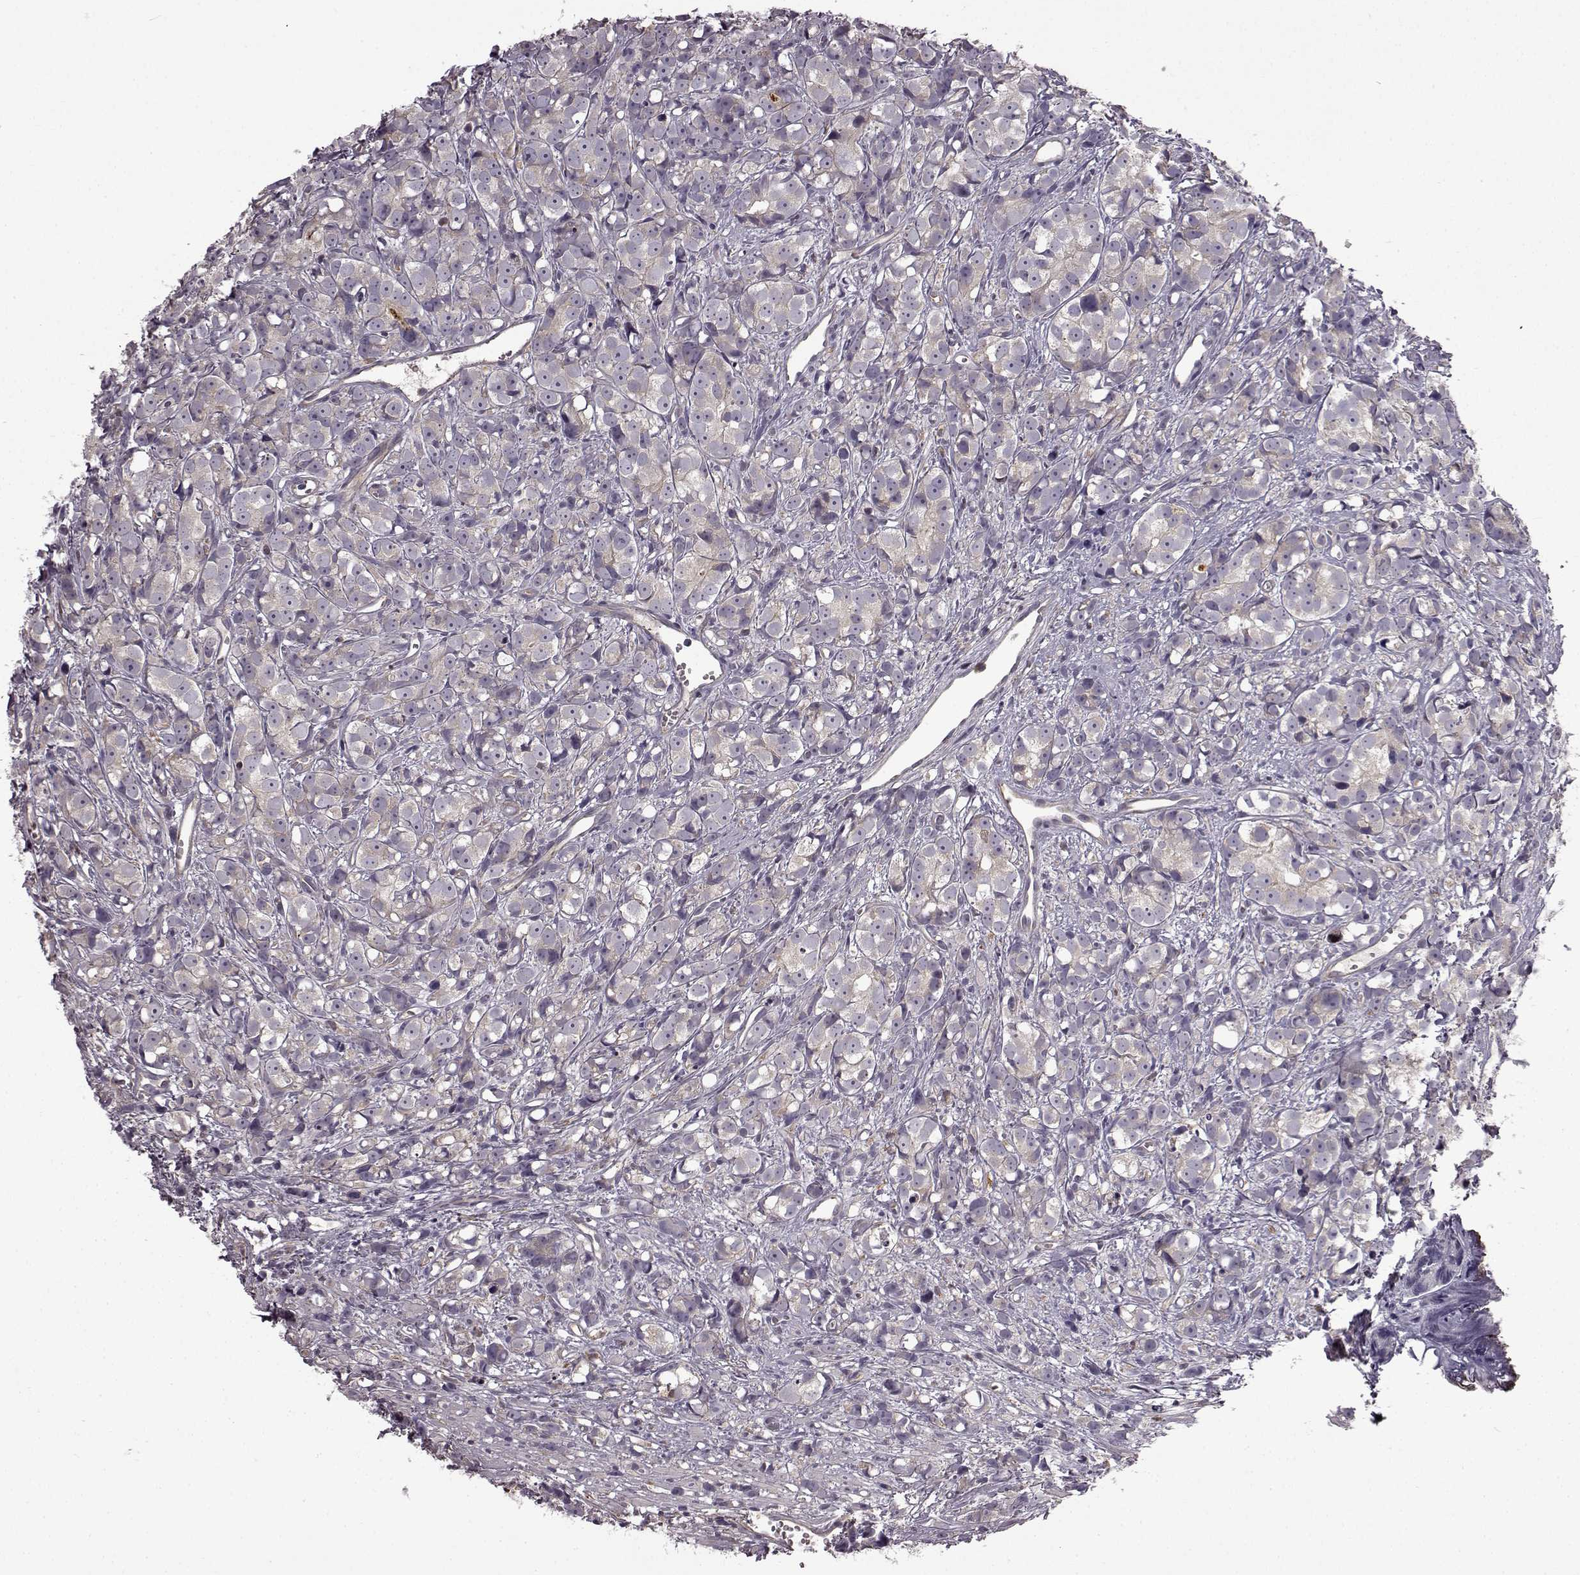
{"staining": {"intensity": "weak", "quantity": "<25%", "location": "cytoplasmic/membranous"}, "tissue": "prostate cancer", "cell_type": "Tumor cells", "image_type": "cancer", "snomed": [{"axis": "morphology", "description": "Adenocarcinoma, High grade"}, {"axis": "topography", "description": "Prostate"}], "caption": "An image of adenocarcinoma (high-grade) (prostate) stained for a protein demonstrates no brown staining in tumor cells. (DAB (3,3'-diaminobenzidine) immunohistochemistry, high magnification).", "gene": "B3GNT6", "patient": {"sex": "male", "age": 77}}